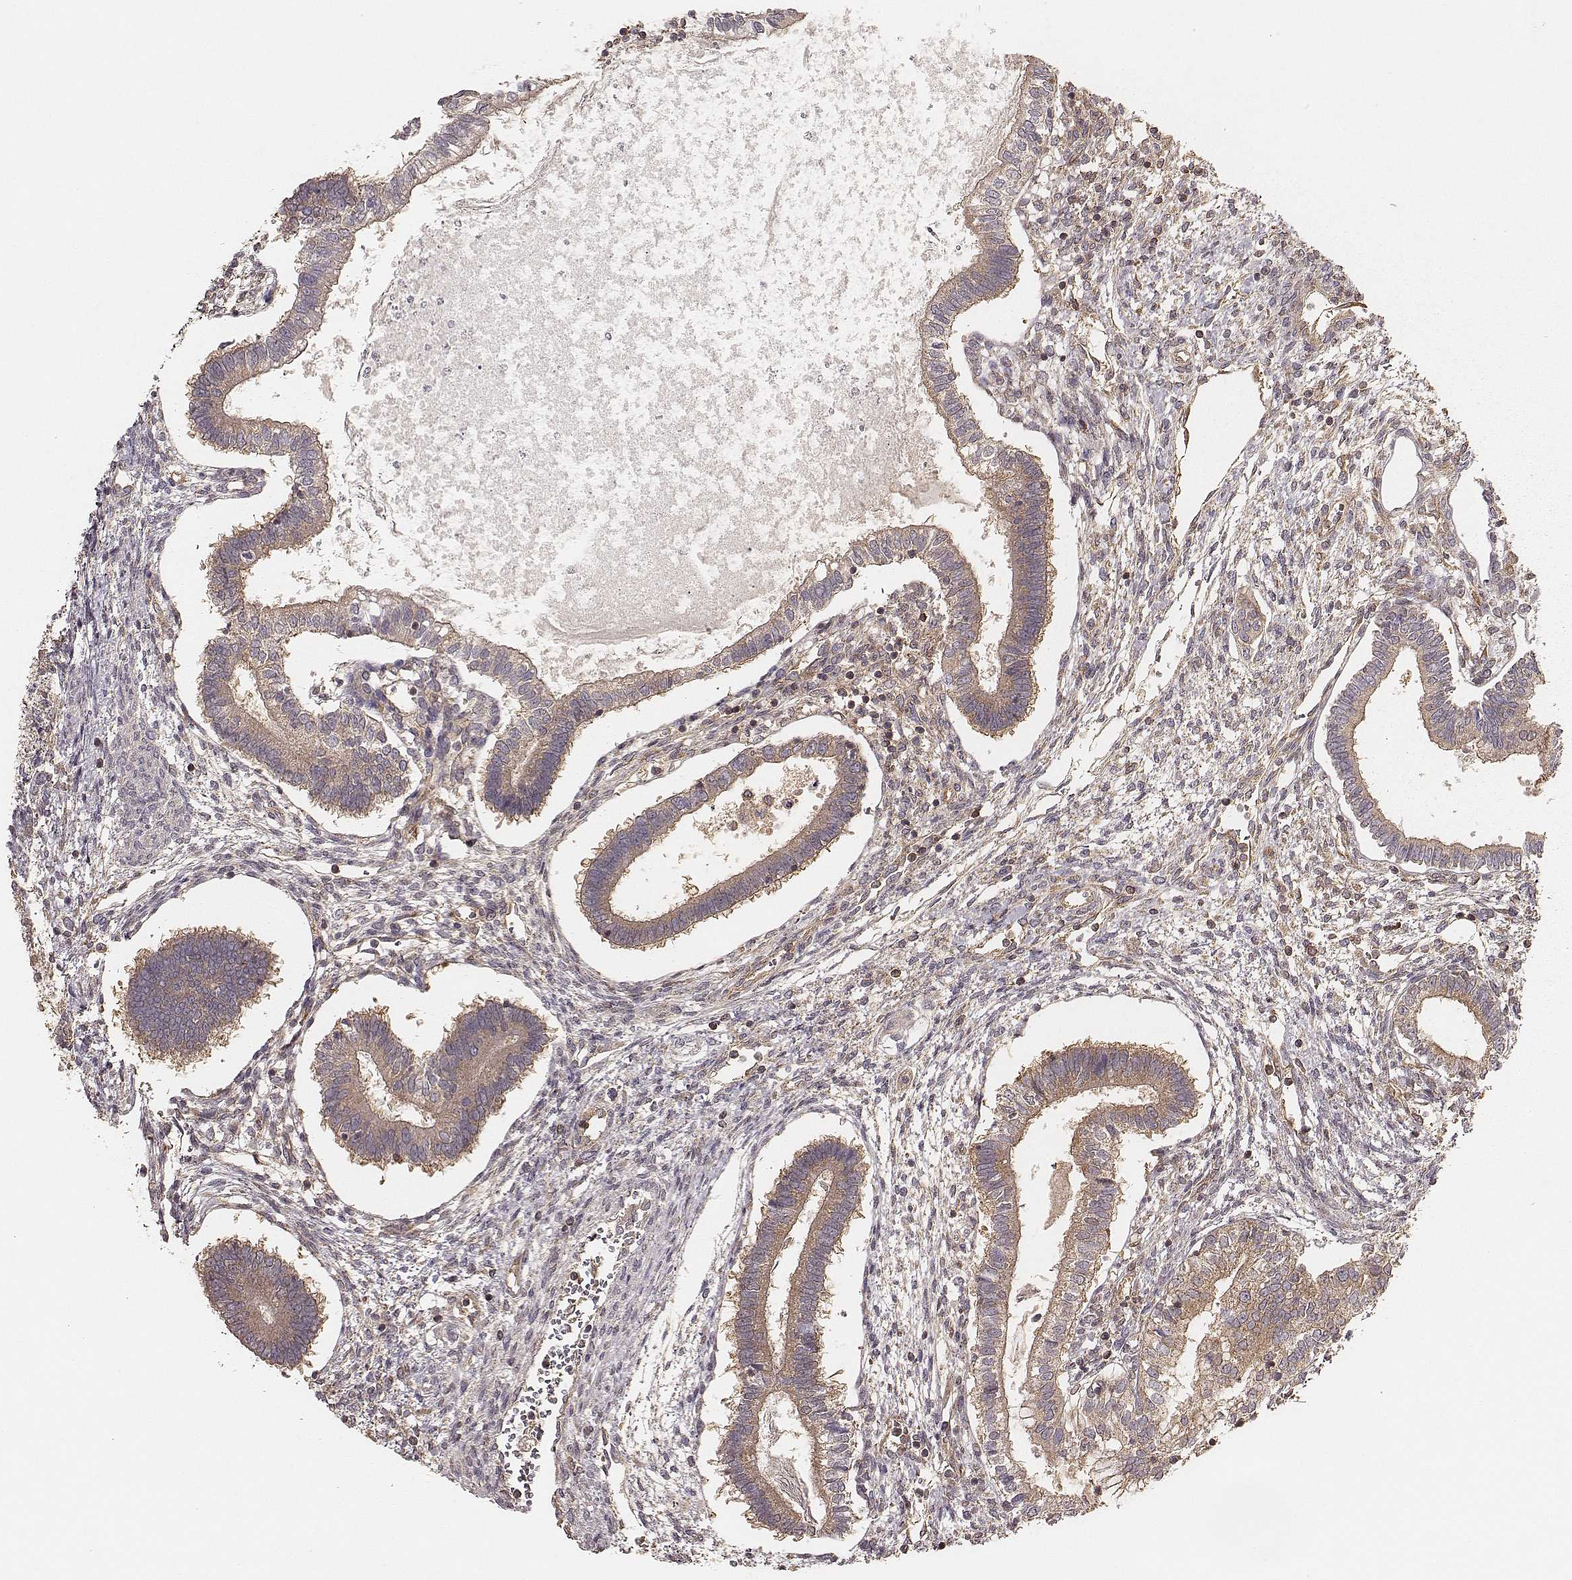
{"staining": {"intensity": "moderate", "quantity": ">75%", "location": "cytoplasmic/membranous"}, "tissue": "testis cancer", "cell_type": "Tumor cells", "image_type": "cancer", "snomed": [{"axis": "morphology", "description": "Carcinoma, Embryonal, NOS"}, {"axis": "topography", "description": "Testis"}], "caption": "Brown immunohistochemical staining in human testis cancer displays moderate cytoplasmic/membranous staining in about >75% of tumor cells. The staining is performed using DAB brown chromogen to label protein expression. The nuclei are counter-stained blue using hematoxylin.", "gene": "CARS1", "patient": {"sex": "male", "age": 37}}